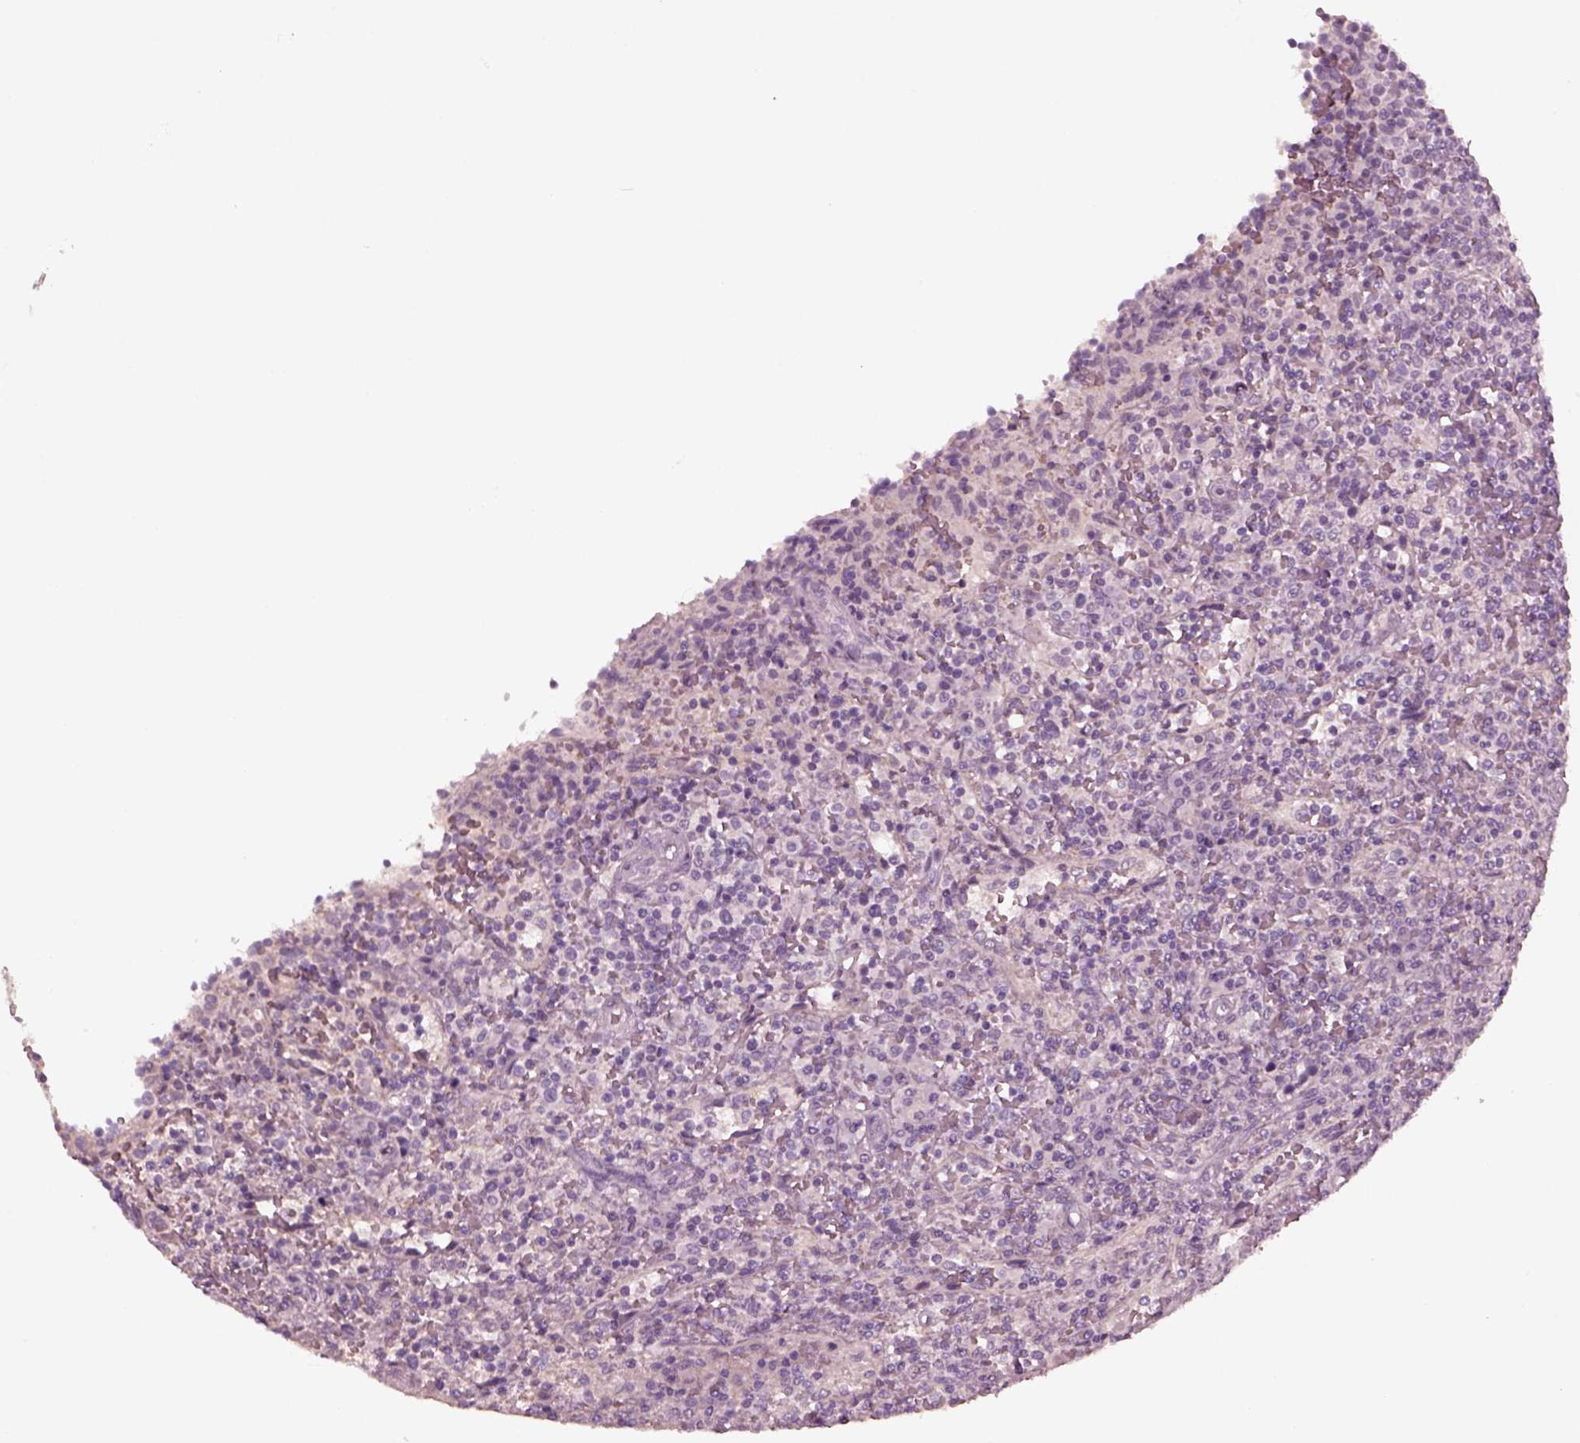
{"staining": {"intensity": "negative", "quantity": "none", "location": "none"}, "tissue": "lymphoma", "cell_type": "Tumor cells", "image_type": "cancer", "snomed": [{"axis": "morphology", "description": "Malignant lymphoma, non-Hodgkin's type, Low grade"}, {"axis": "topography", "description": "Spleen"}], "caption": "The image reveals no significant expression in tumor cells of lymphoma.", "gene": "YY2", "patient": {"sex": "male", "age": 62}}